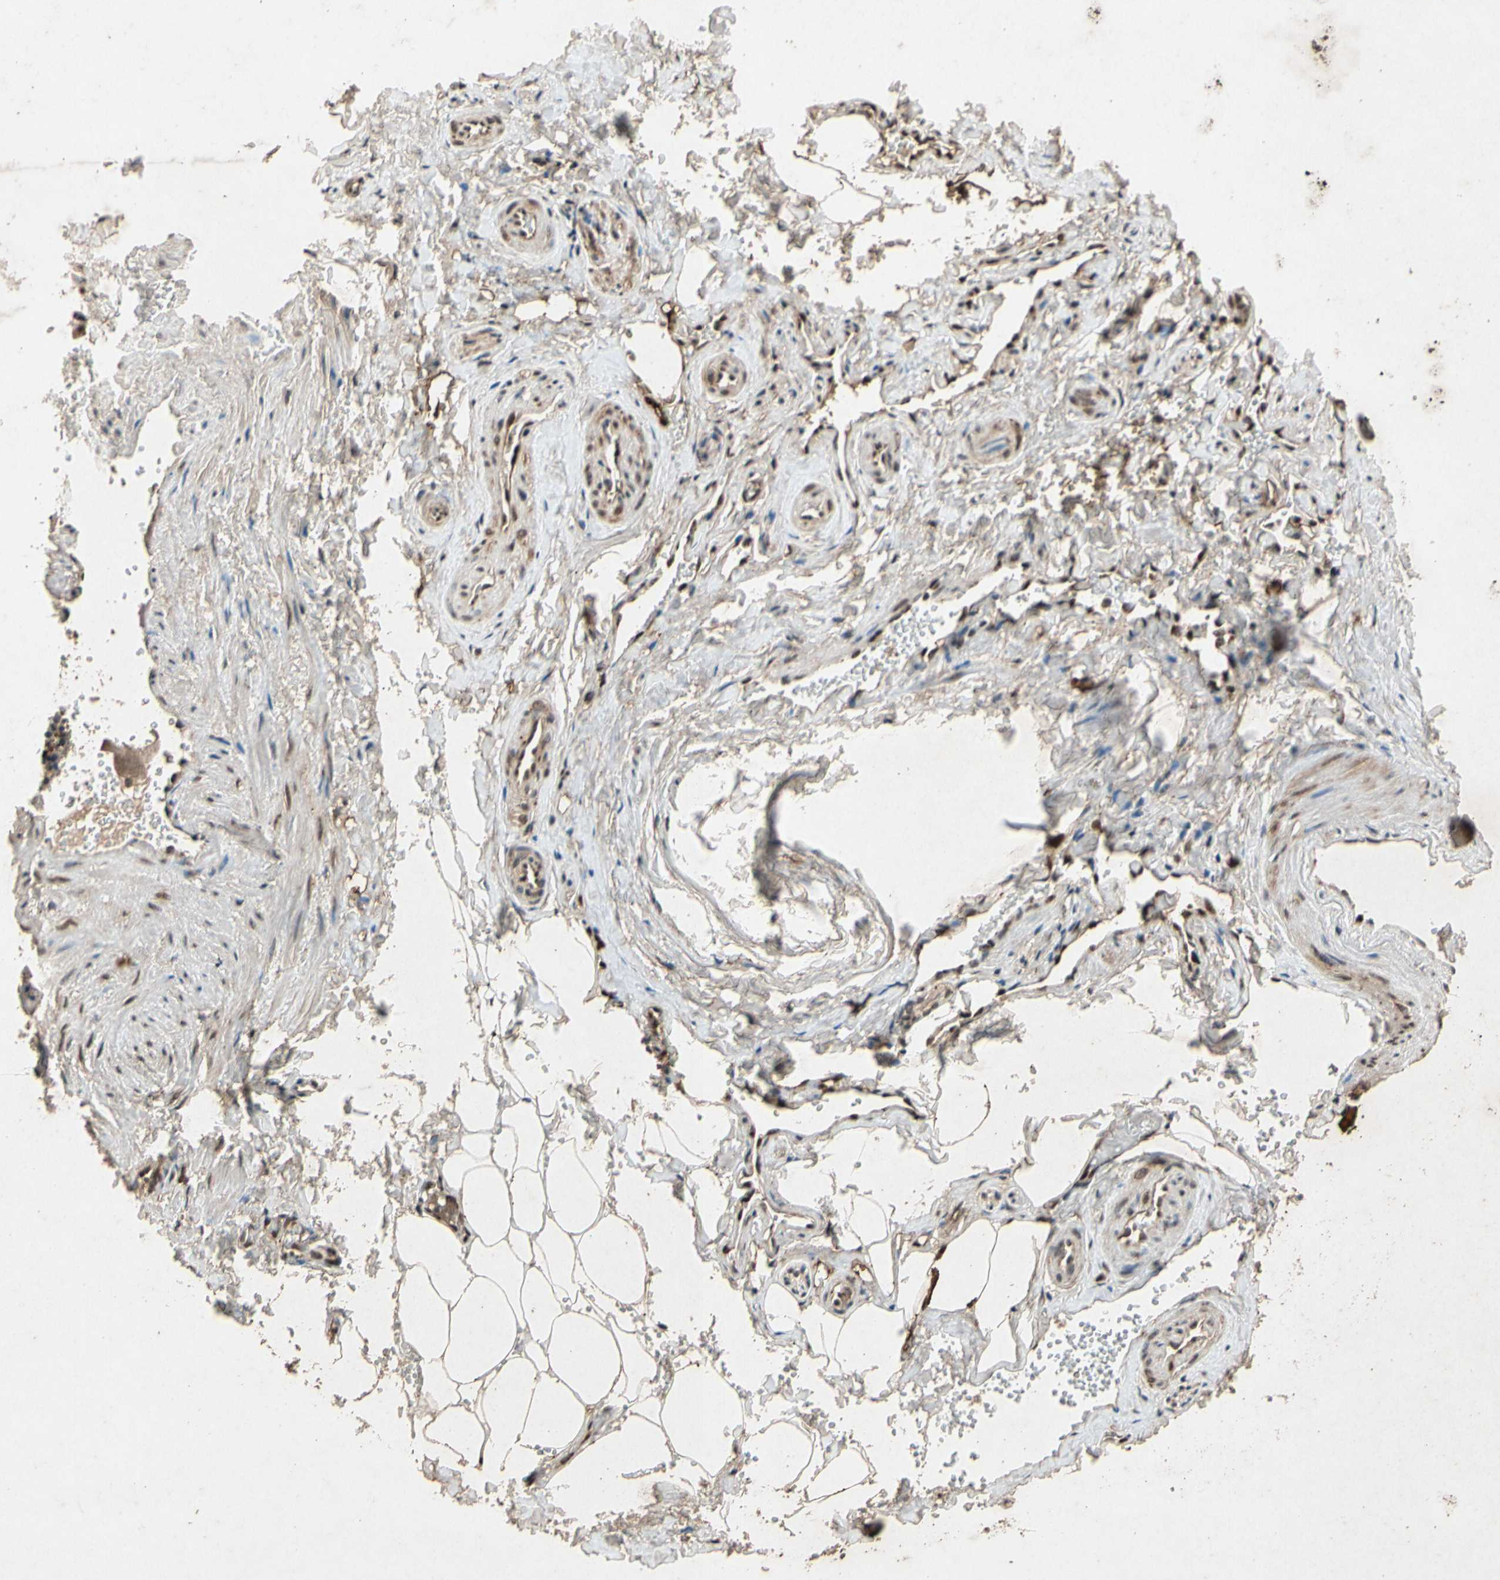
{"staining": {"intensity": "moderate", "quantity": ">75%", "location": "cytoplasmic/membranous,nuclear"}, "tissue": "adipose tissue", "cell_type": "Adipocytes", "image_type": "normal", "snomed": [{"axis": "morphology", "description": "Normal tissue, NOS"}, {"axis": "topography", "description": "Soft tissue"}, {"axis": "topography", "description": "Vascular tissue"}], "caption": "Immunohistochemical staining of unremarkable adipose tissue demonstrates >75% levels of moderate cytoplasmic/membranous,nuclear protein expression in approximately >75% of adipocytes. Nuclei are stained in blue.", "gene": "PML", "patient": {"sex": "female", "age": 35}}